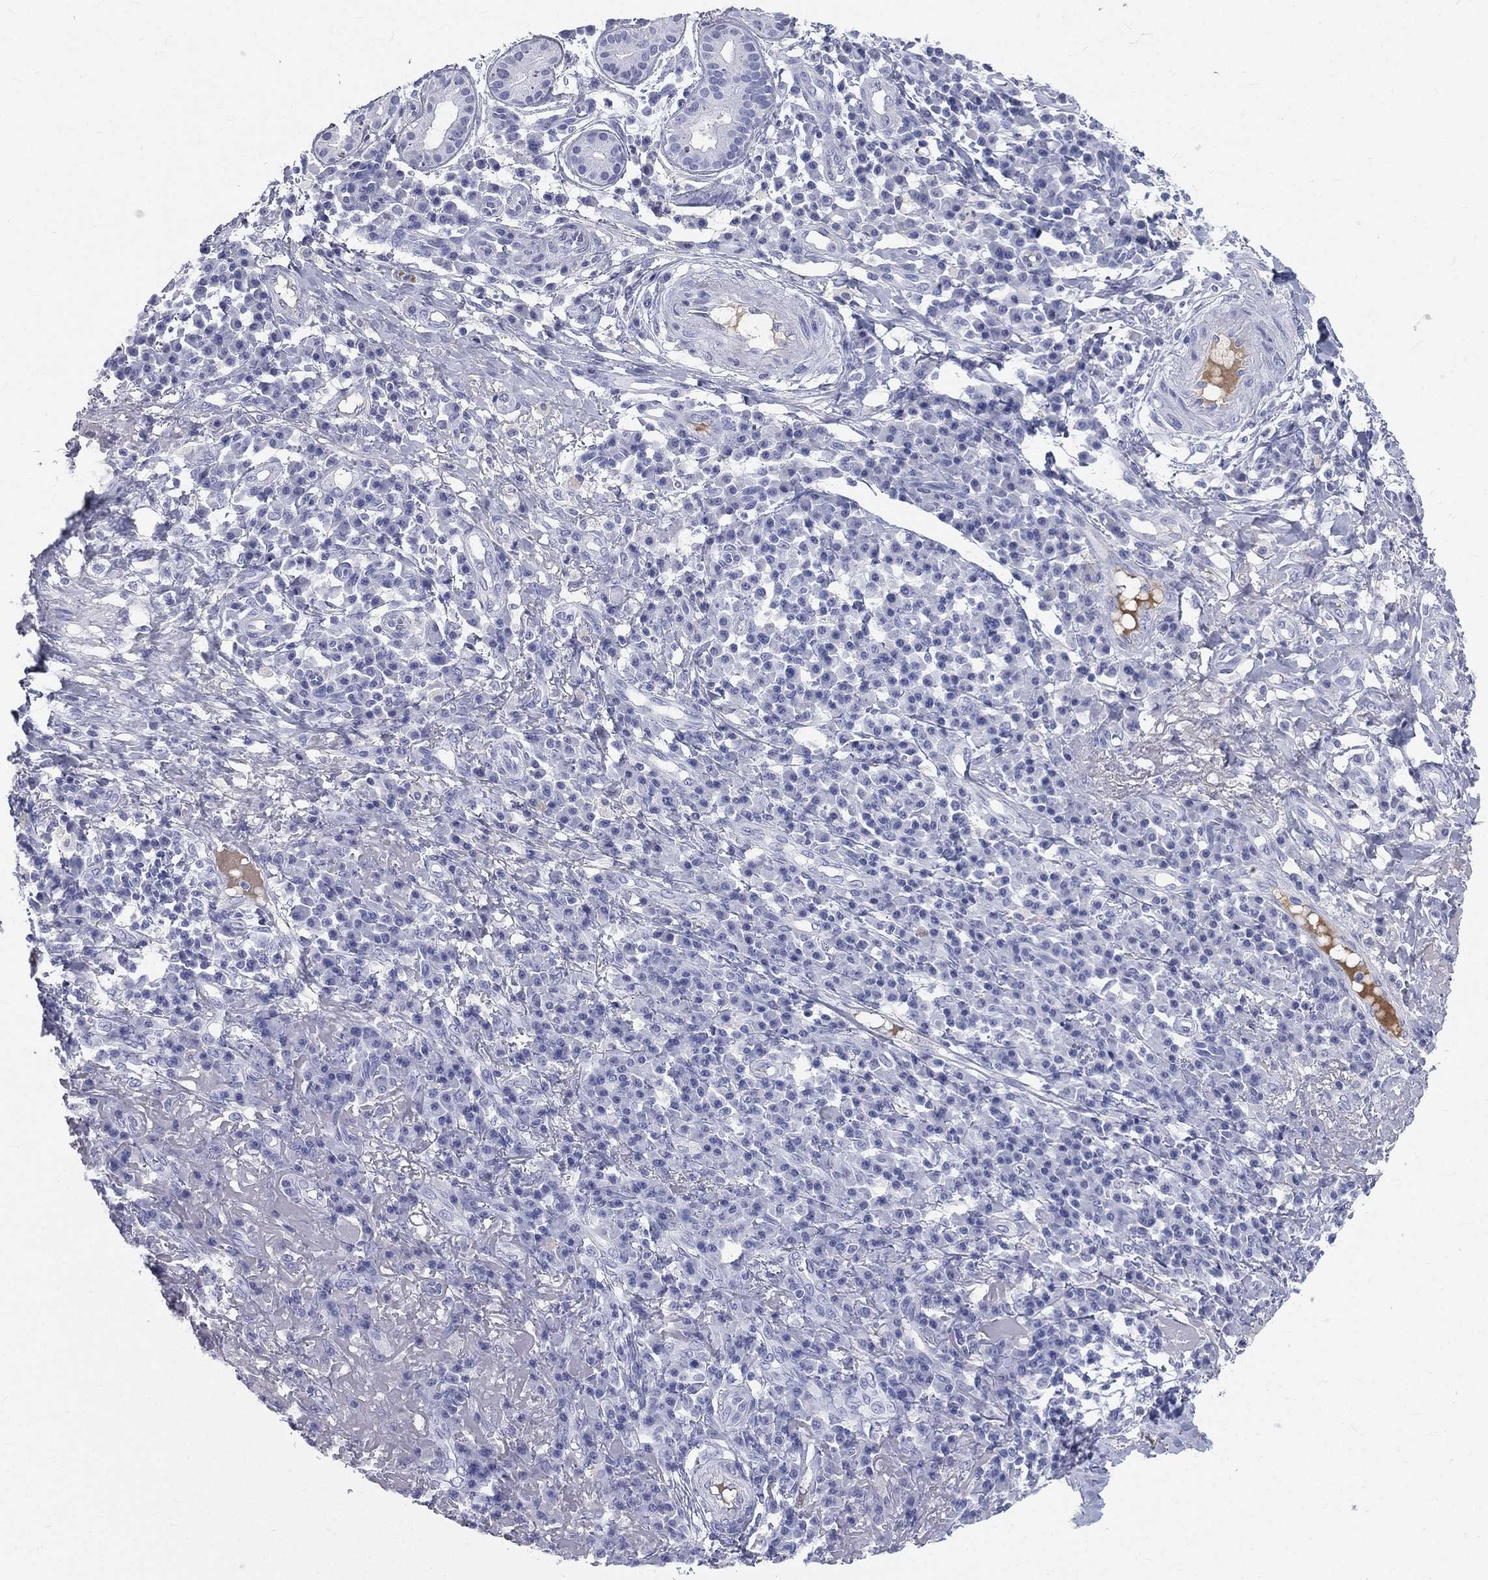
{"staining": {"intensity": "negative", "quantity": "none", "location": "none"}, "tissue": "skin cancer", "cell_type": "Tumor cells", "image_type": "cancer", "snomed": [{"axis": "morphology", "description": "Squamous cell carcinoma, NOS"}, {"axis": "topography", "description": "Skin"}], "caption": "This is an IHC image of human skin squamous cell carcinoma. There is no staining in tumor cells.", "gene": "HP", "patient": {"sex": "male", "age": 92}}